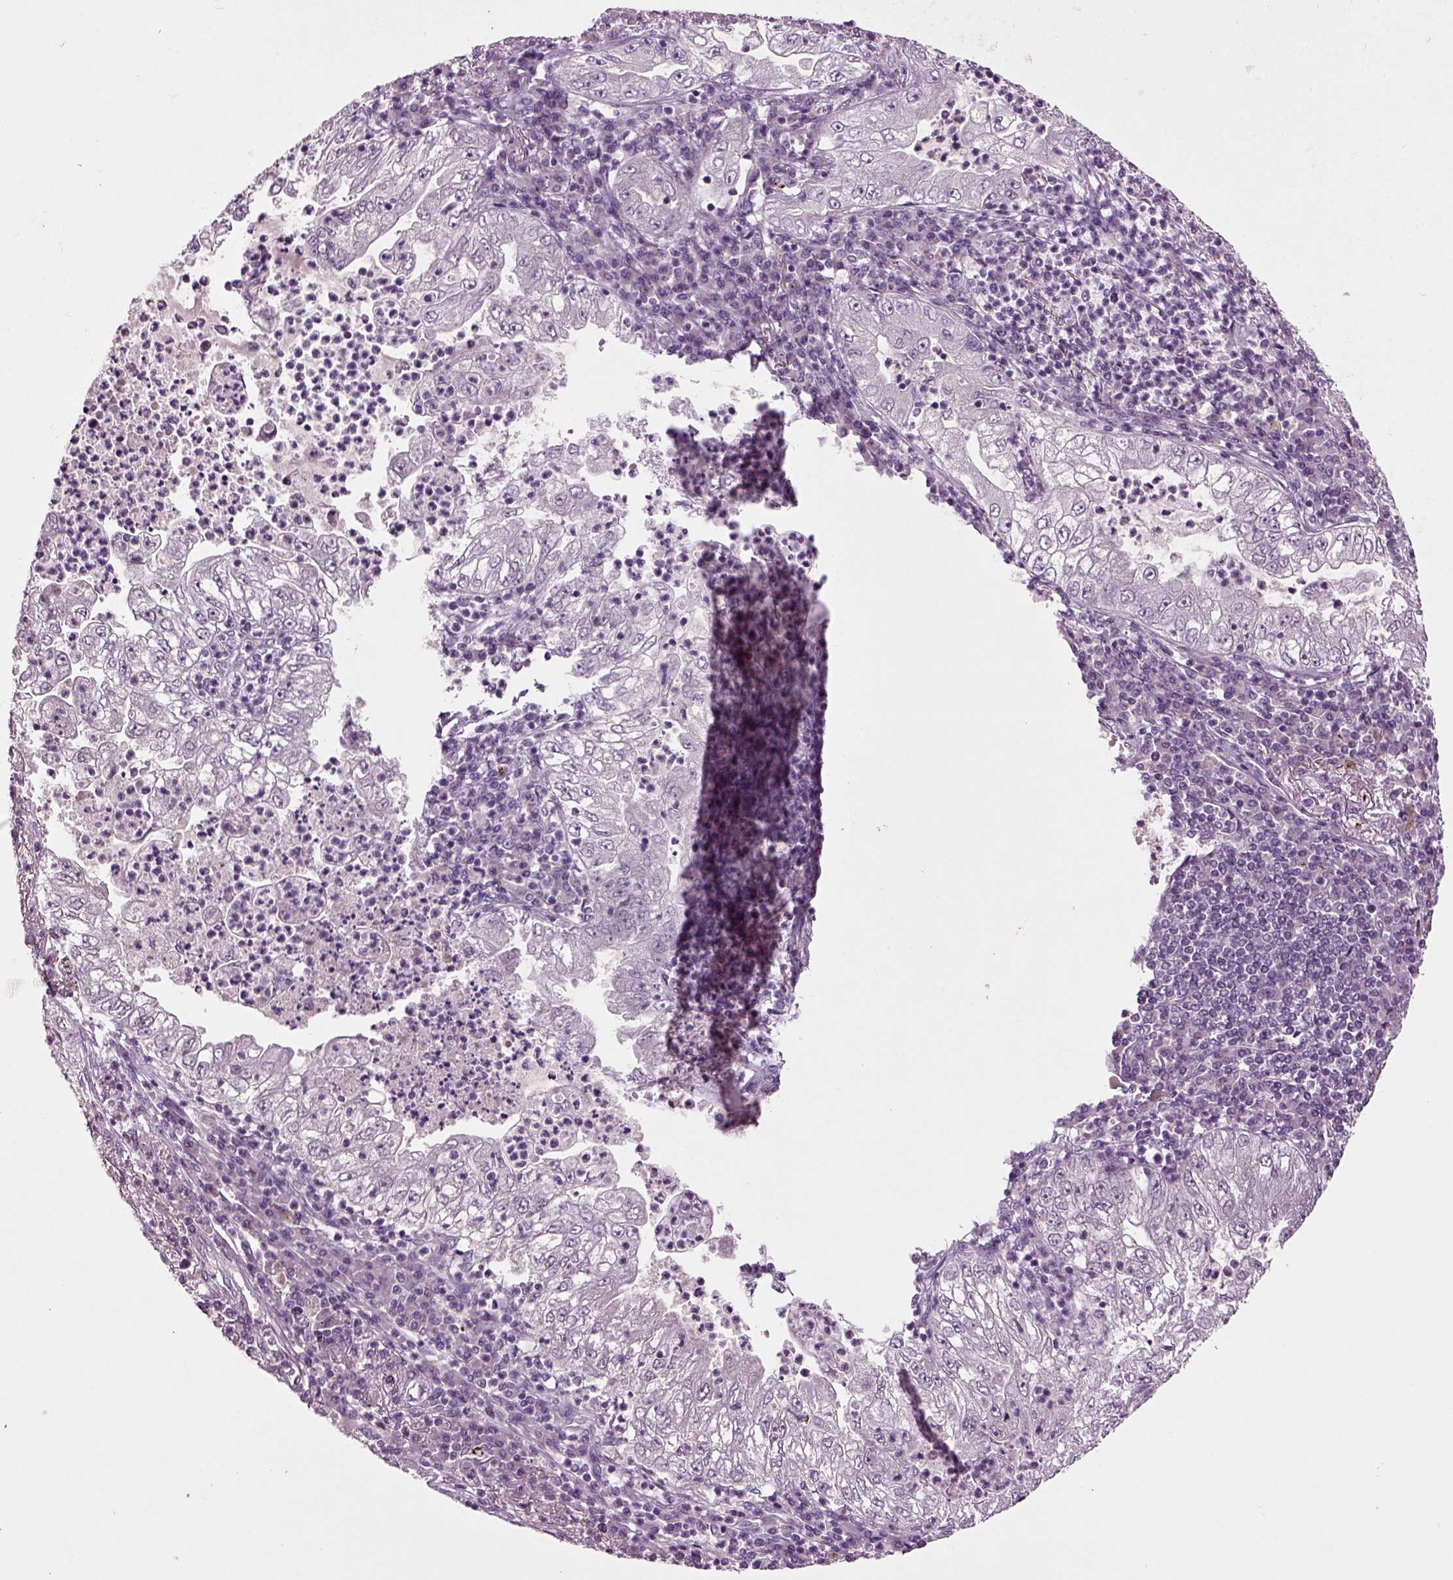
{"staining": {"intensity": "negative", "quantity": "none", "location": "none"}, "tissue": "lung cancer", "cell_type": "Tumor cells", "image_type": "cancer", "snomed": [{"axis": "morphology", "description": "Adenocarcinoma, NOS"}, {"axis": "topography", "description": "Lung"}], "caption": "Tumor cells show no significant staining in adenocarcinoma (lung). (Brightfield microscopy of DAB (3,3'-diaminobenzidine) immunohistochemistry (IHC) at high magnification).", "gene": "SLC17A6", "patient": {"sex": "female", "age": 73}}